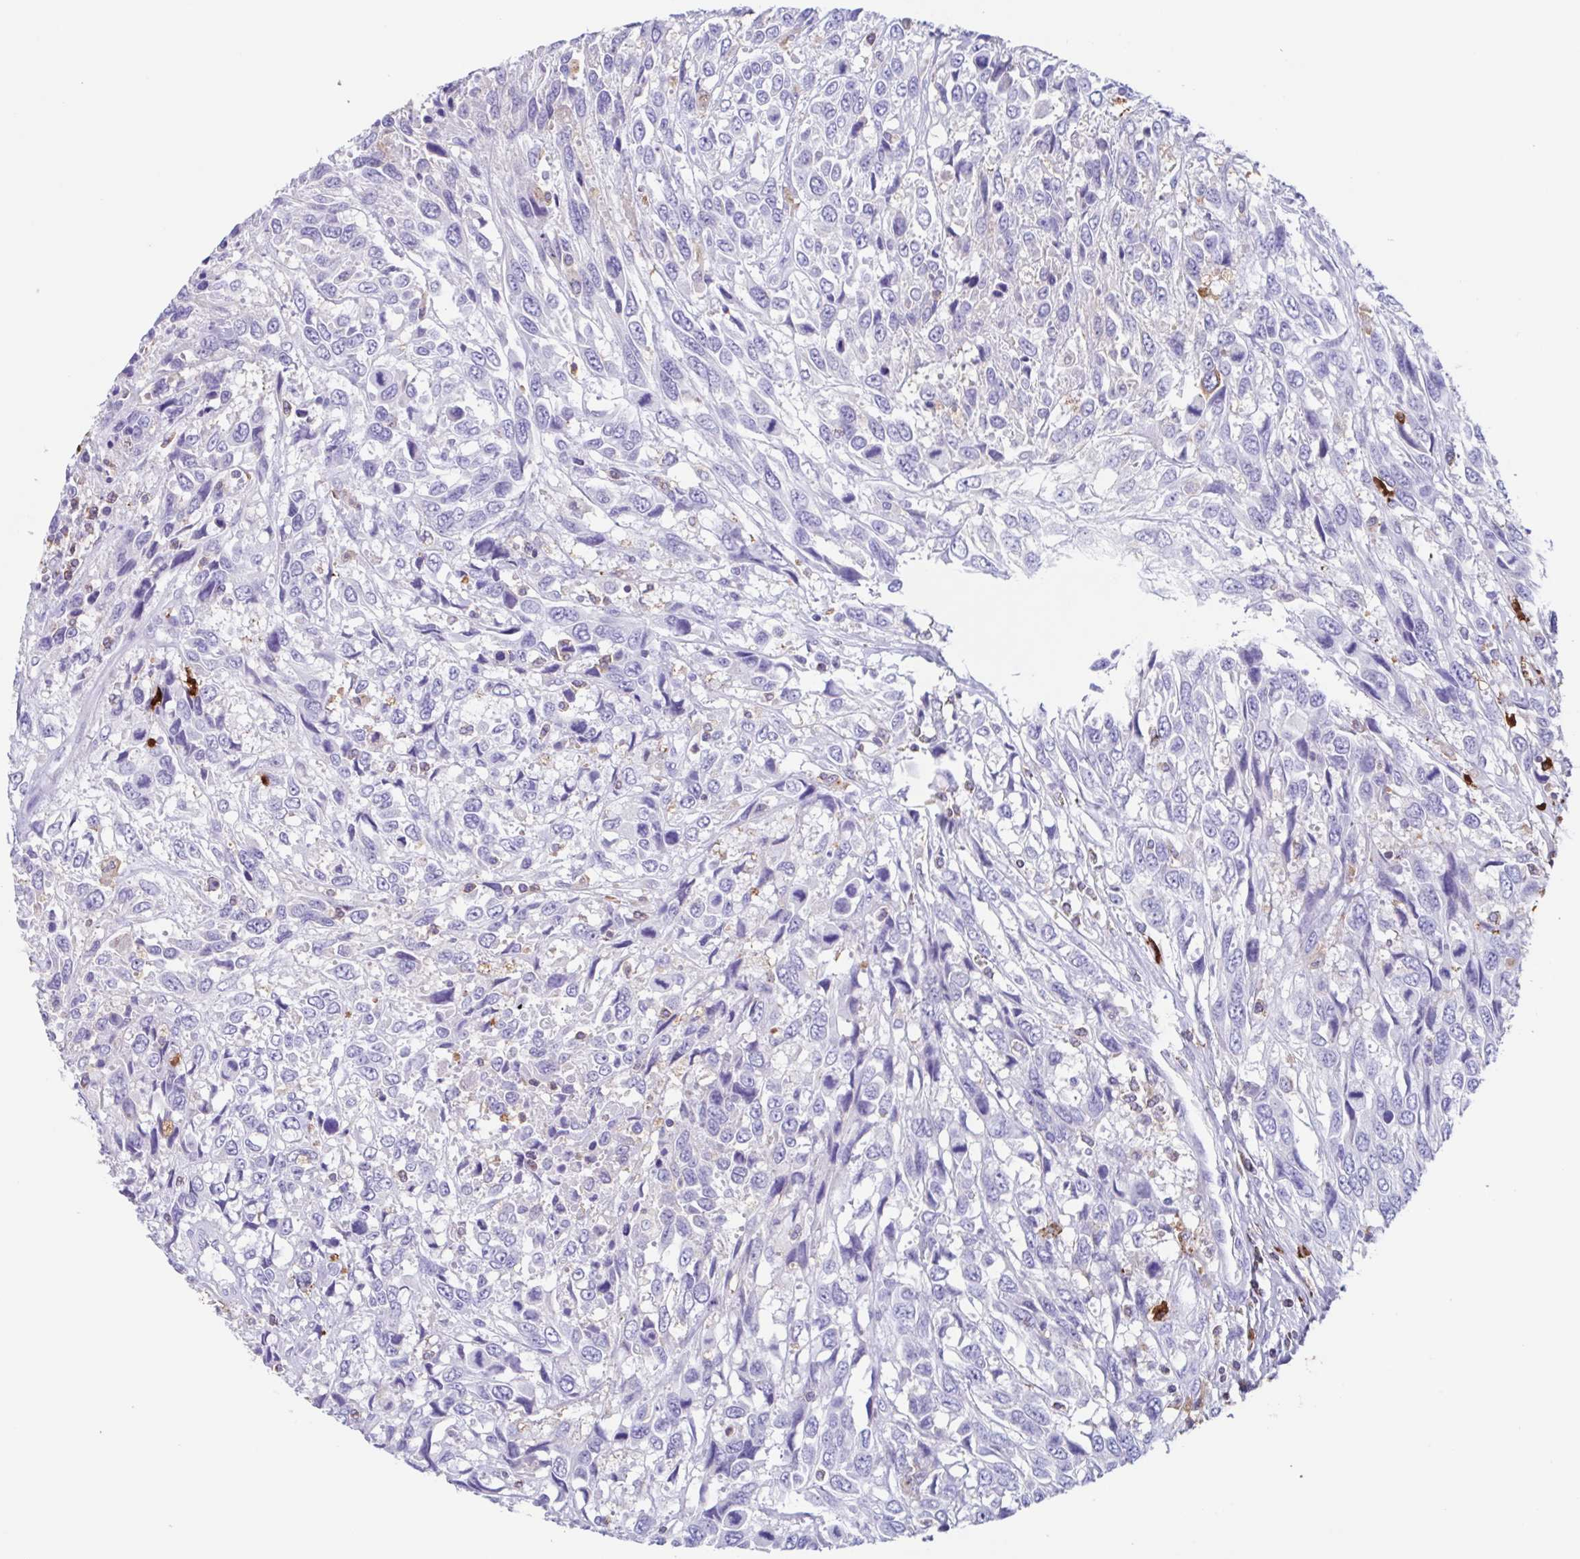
{"staining": {"intensity": "negative", "quantity": "none", "location": "none"}, "tissue": "urothelial cancer", "cell_type": "Tumor cells", "image_type": "cancer", "snomed": [{"axis": "morphology", "description": "Urothelial carcinoma, High grade"}, {"axis": "topography", "description": "Urinary bladder"}], "caption": "The image exhibits no staining of tumor cells in urothelial cancer.", "gene": "TPD52", "patient": {"sex": "female", "age": 70}}